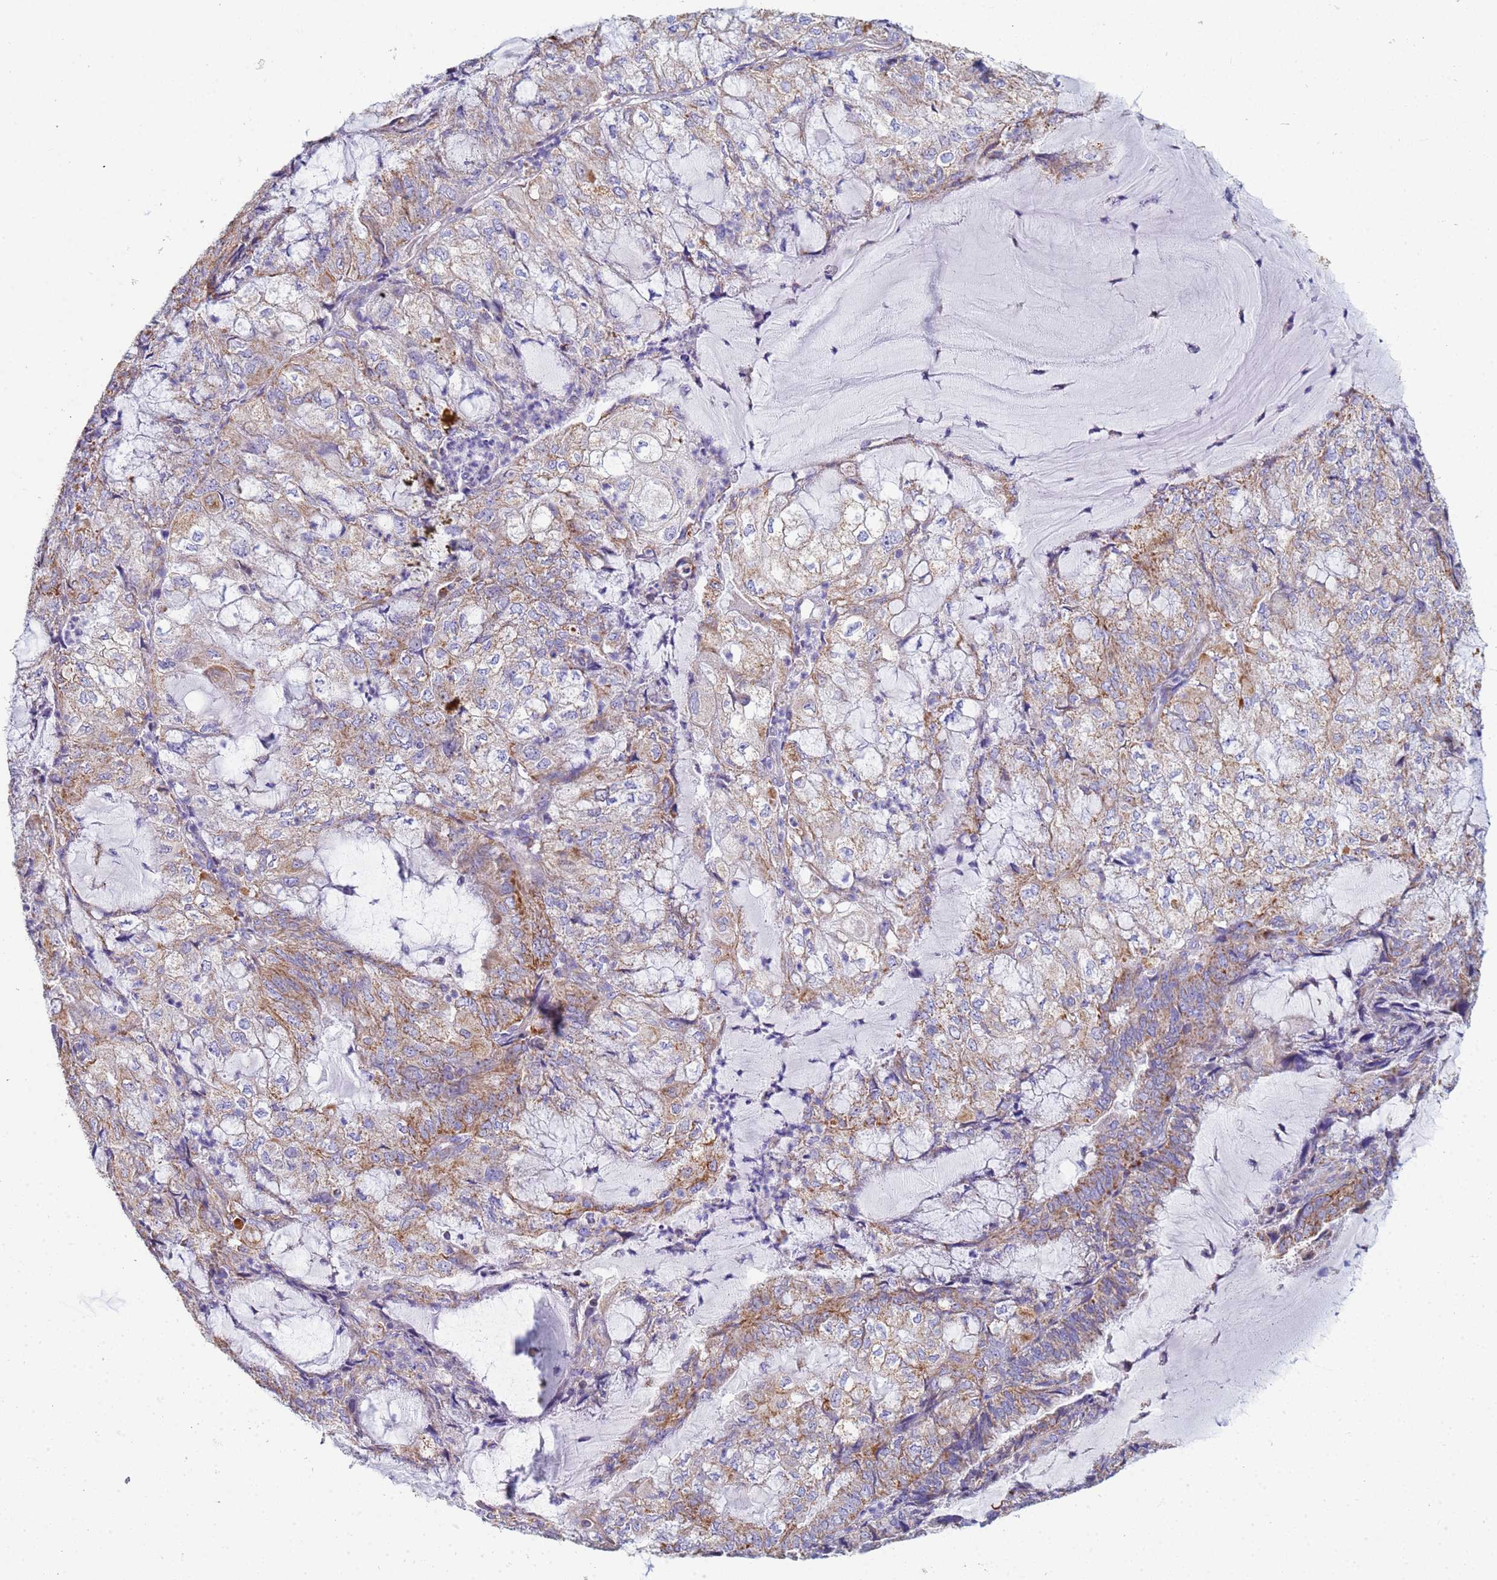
{"staining": {"intensity": "moderate", "quantity": ">75%", "location": "cytoplasmic/membranous"}, "tissue": "endometrial cancer", "cell_type": "Tumor cells", "image_type": "cancer", "snomed": [{"axis": "morphology", "description": "Adenocarcinoma, NOS"}, {"axis": "topography", "description": "Endometrium"}], "caption": "This micrograph shows immunohistochemistry (IHC) staining of human adenocarcinoma (endometrial), with medium moderate cytoplasmic/membranous staining in approximately >75% of tumor cells.", "gene": "UQCRH", "patient": {"sex": "female", "age": 81}}